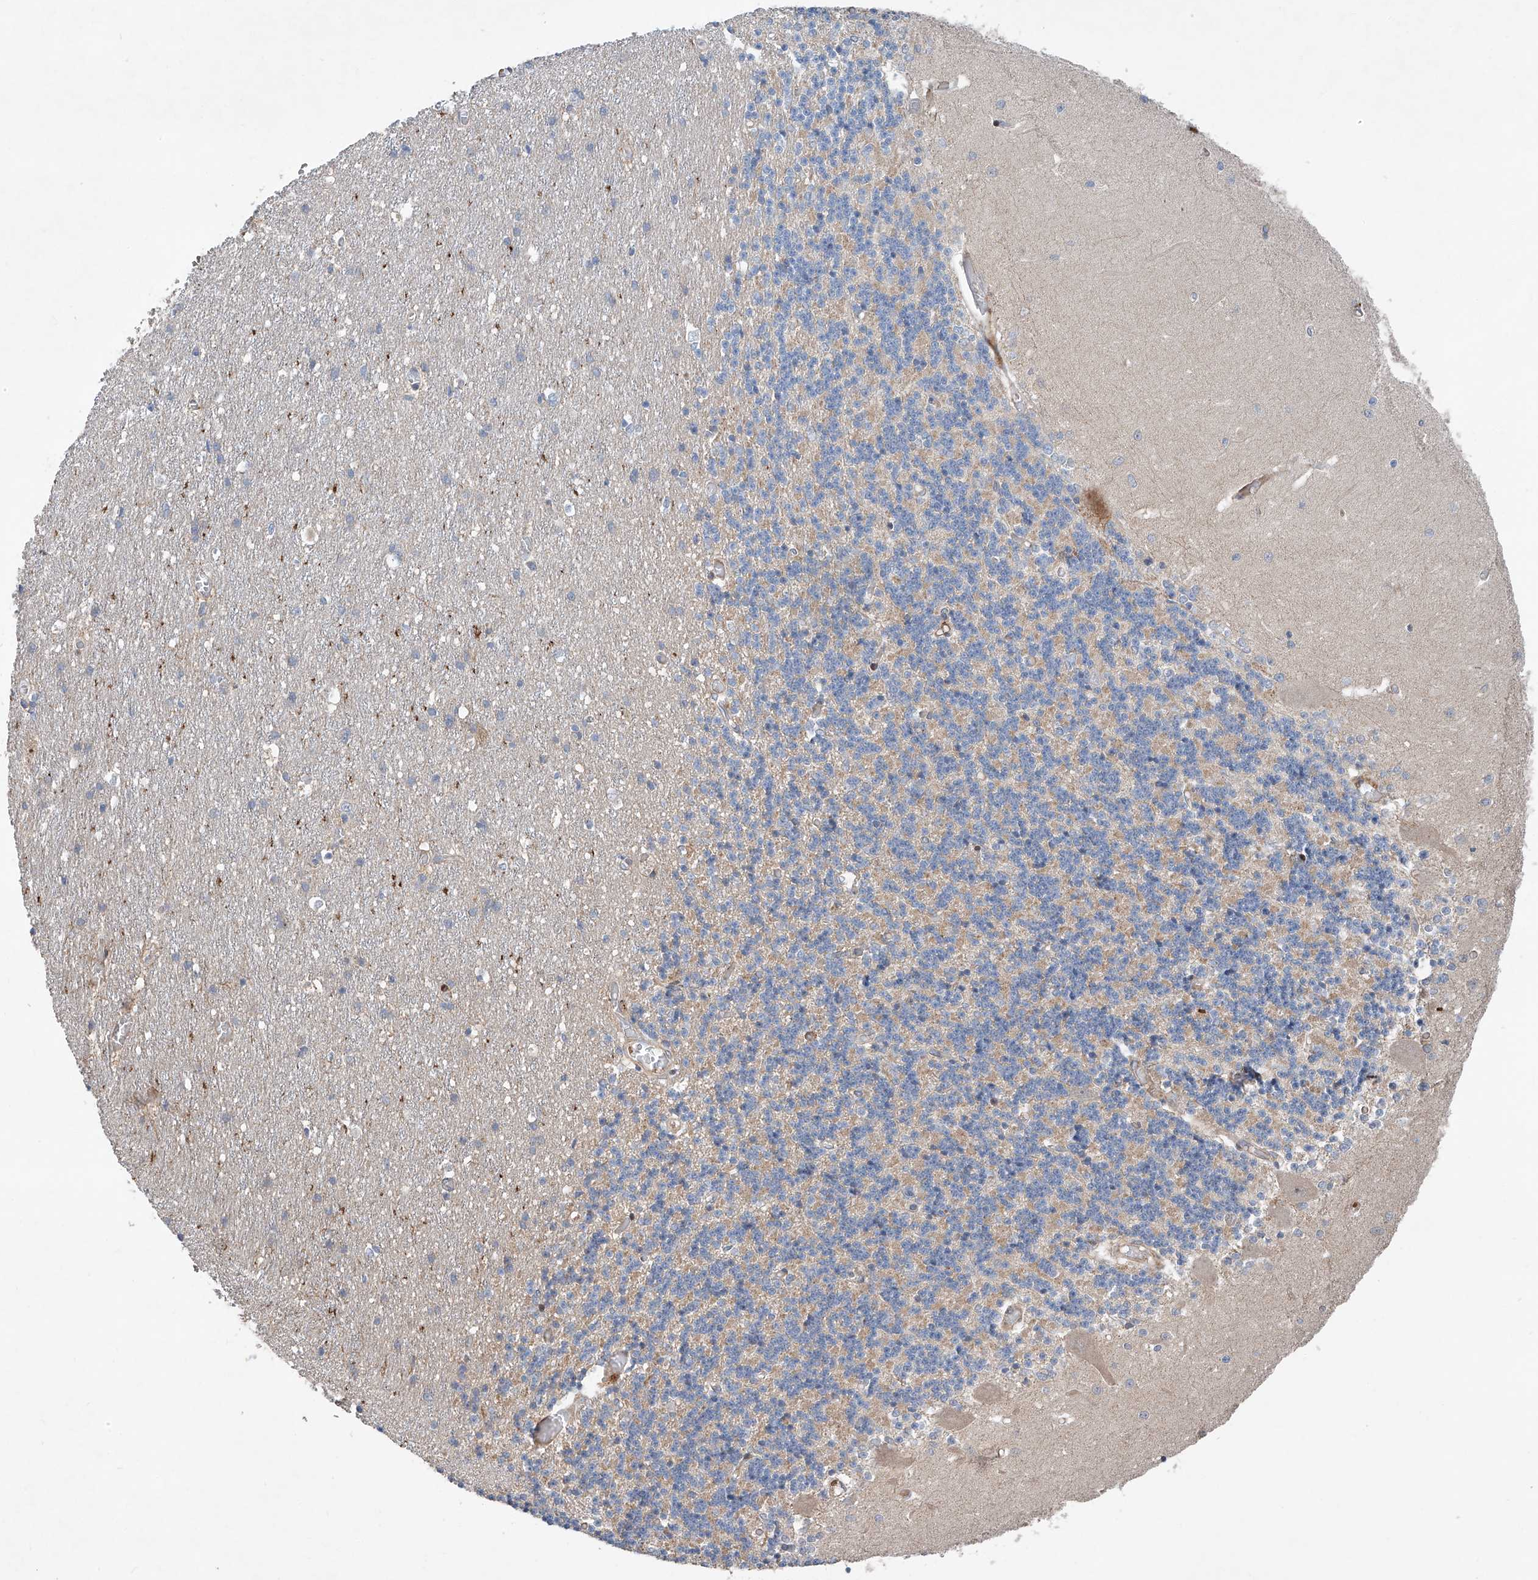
{"staining": {"intensity": "moderate", "quantity": "<25%", "location": "cytoplasmic/membranous"}, "tissue": "cerebellum", "cell_type": "Cells in granular layer", "image_type": "normal", "snomed": [{"axis": "morphology", "description": "Normal tissue, NOS"}, {"axis": "topography", "description": "Cerebellum"}], "caption": "Cells in granular layer show moderate cytoplasmic/membranous positivity in about <25% of cells in unremarkable cerebellum. (Stains: DAB in brown, nuclei in blue, Microscopy: brightfield microscopy at high magnification).", "gene": "USF3", "patient": {"sex": "male", "age": 37}}